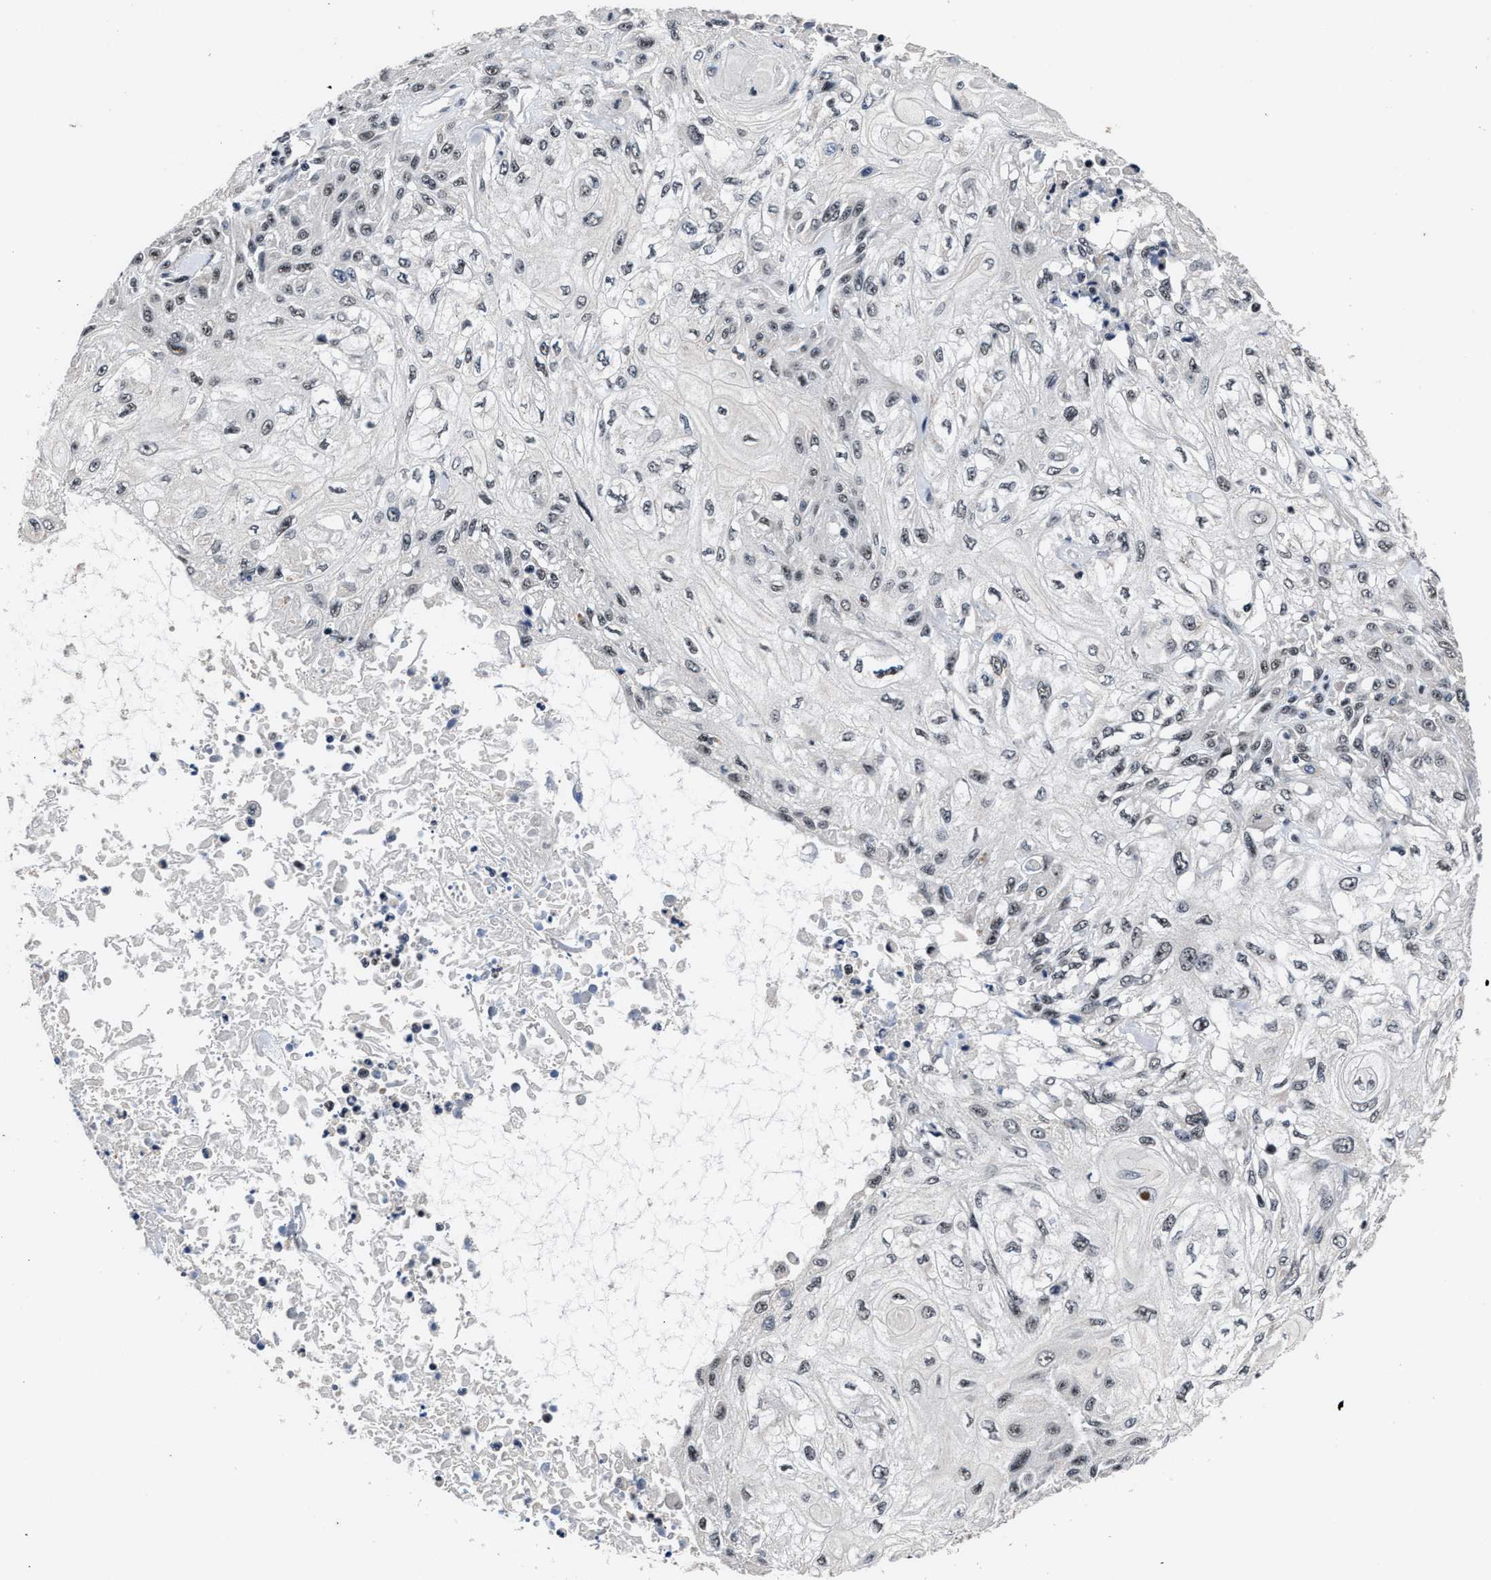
{"staining": {"intensity": "weak", "quantity": "25%-75%", "location": "nuclear"}, "tissue": "skin cancer", "cell_type": "Tumor cells", "image_type": "cancer", "snomed": [{"axis": "morphology", "description": "Squamous cell carcinoma, NOS"}, {"axis": "morphology", "description": "Squamous cell carcinoma, metastatic, NOS"}, {"axis": "topography", "description": "Skin"}, {"axis": "topography", "description": "Lymph node"}], "caption": "Protein positivity by IHC reveals weak nuclear staining in approximately 25%-75% of tumor cells in skin cancer. (Stains: DAB (3,3'-diaminobenzidine) in brown, nuclei in blue, Microscopy: brightfield microscopy at high magnification).", "gene": "ZNF233", "patient": {"sex": "male", "age": 75}}